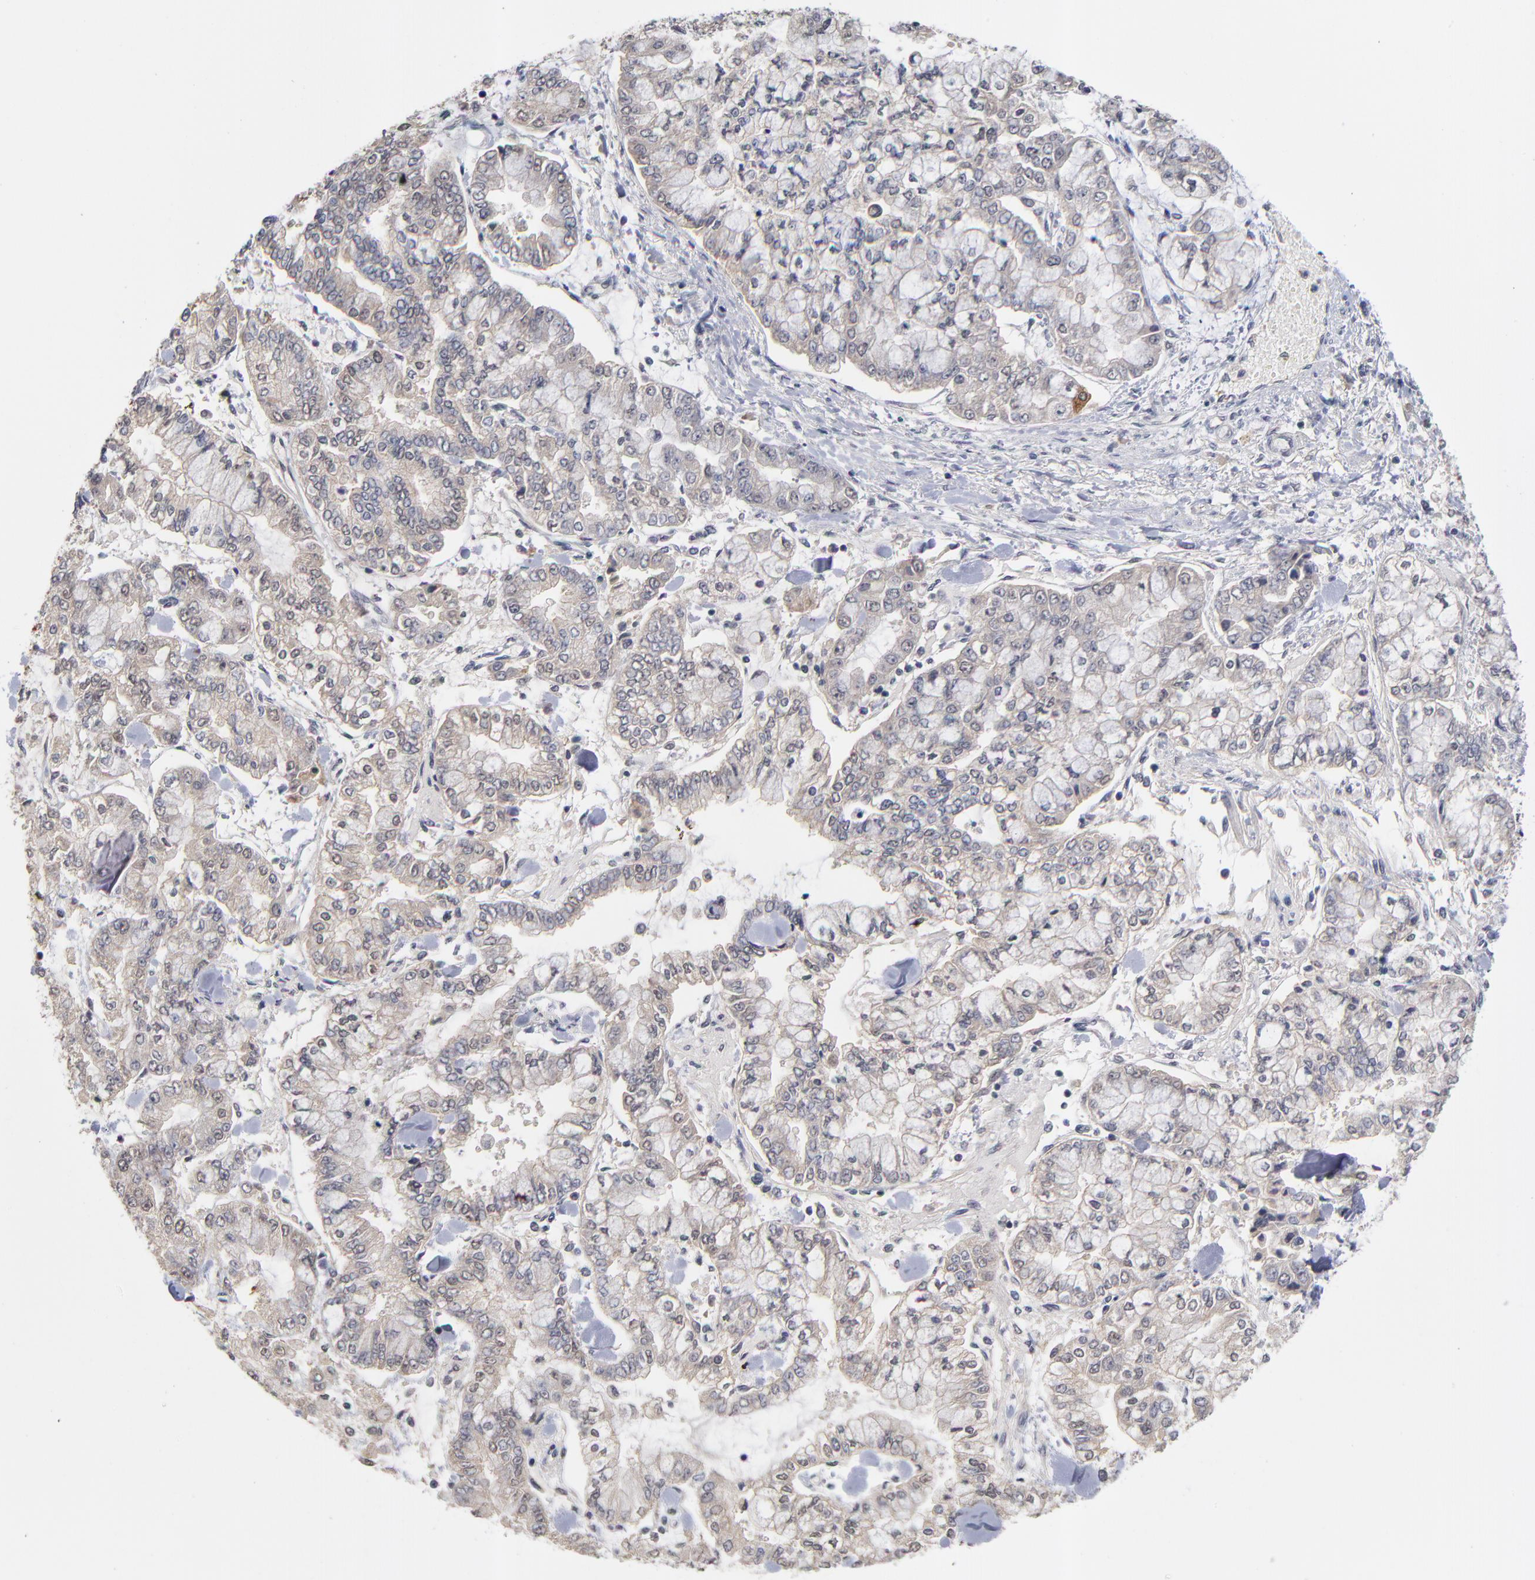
{"staining": {"intensity": "weak", "quantity": ">75%", "location": "cytoplasmic/membranous"}, "tissue": "stomach cancer", "cell_type": "Tumor cells", "image_type": "cancer", "snomed": [{"axis": "morphology", "description": "Normal tissue, NOS"}, {"axis": "morphology", "description": "Adenocarcinoma, NOS"}, {"axis": "topography", "description": "Stomach, upper"}, {"axis": "topography", "description": "Stomach"}], "caption": "This is a histology image of immunohistochemistry (IHC) staining of stomach cancer, which shows weak expression in the cytoplasmic/membranous of tumor cells.", "gene": "WSB1", "patient": {"sex": "male", "age": 76}}